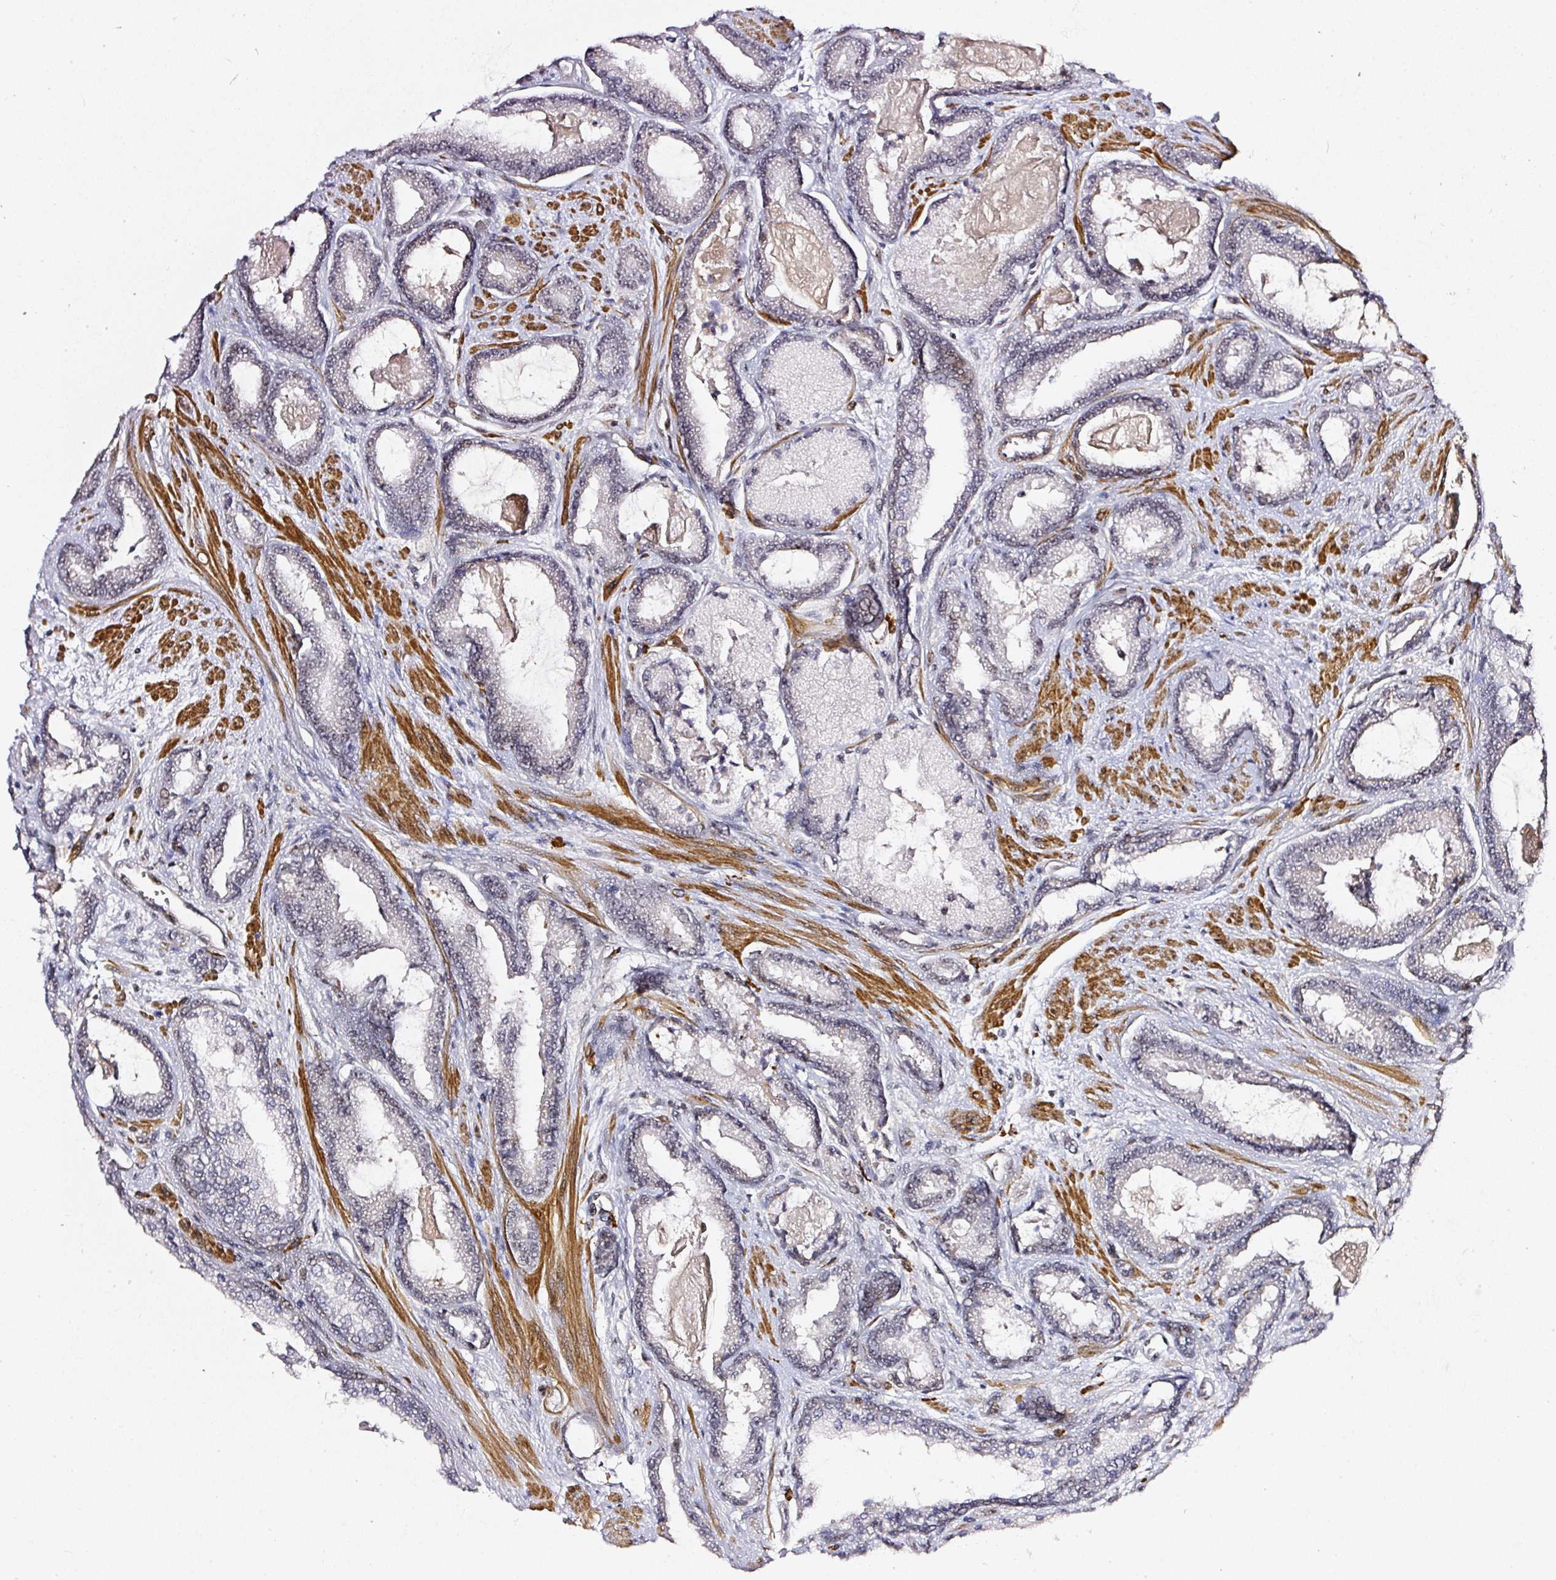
{"staining": {"intensity": "negative", "quantity": "none", "location": "none"}, "tissue": "prostate cancer", "cell_type": "Tumor cells", "image_type": "cancer", "snomed": [{"axis": "morphology", "description": "Adenocarcinoma, Low grade"}, {"axis": "topography", "description": "Prostate"}], "caption": "The histopathology image shows no staining of tumor cells in prostate cancer.", "gene": "MXRA8", "patient": {"sex": "male", "age": 62}}